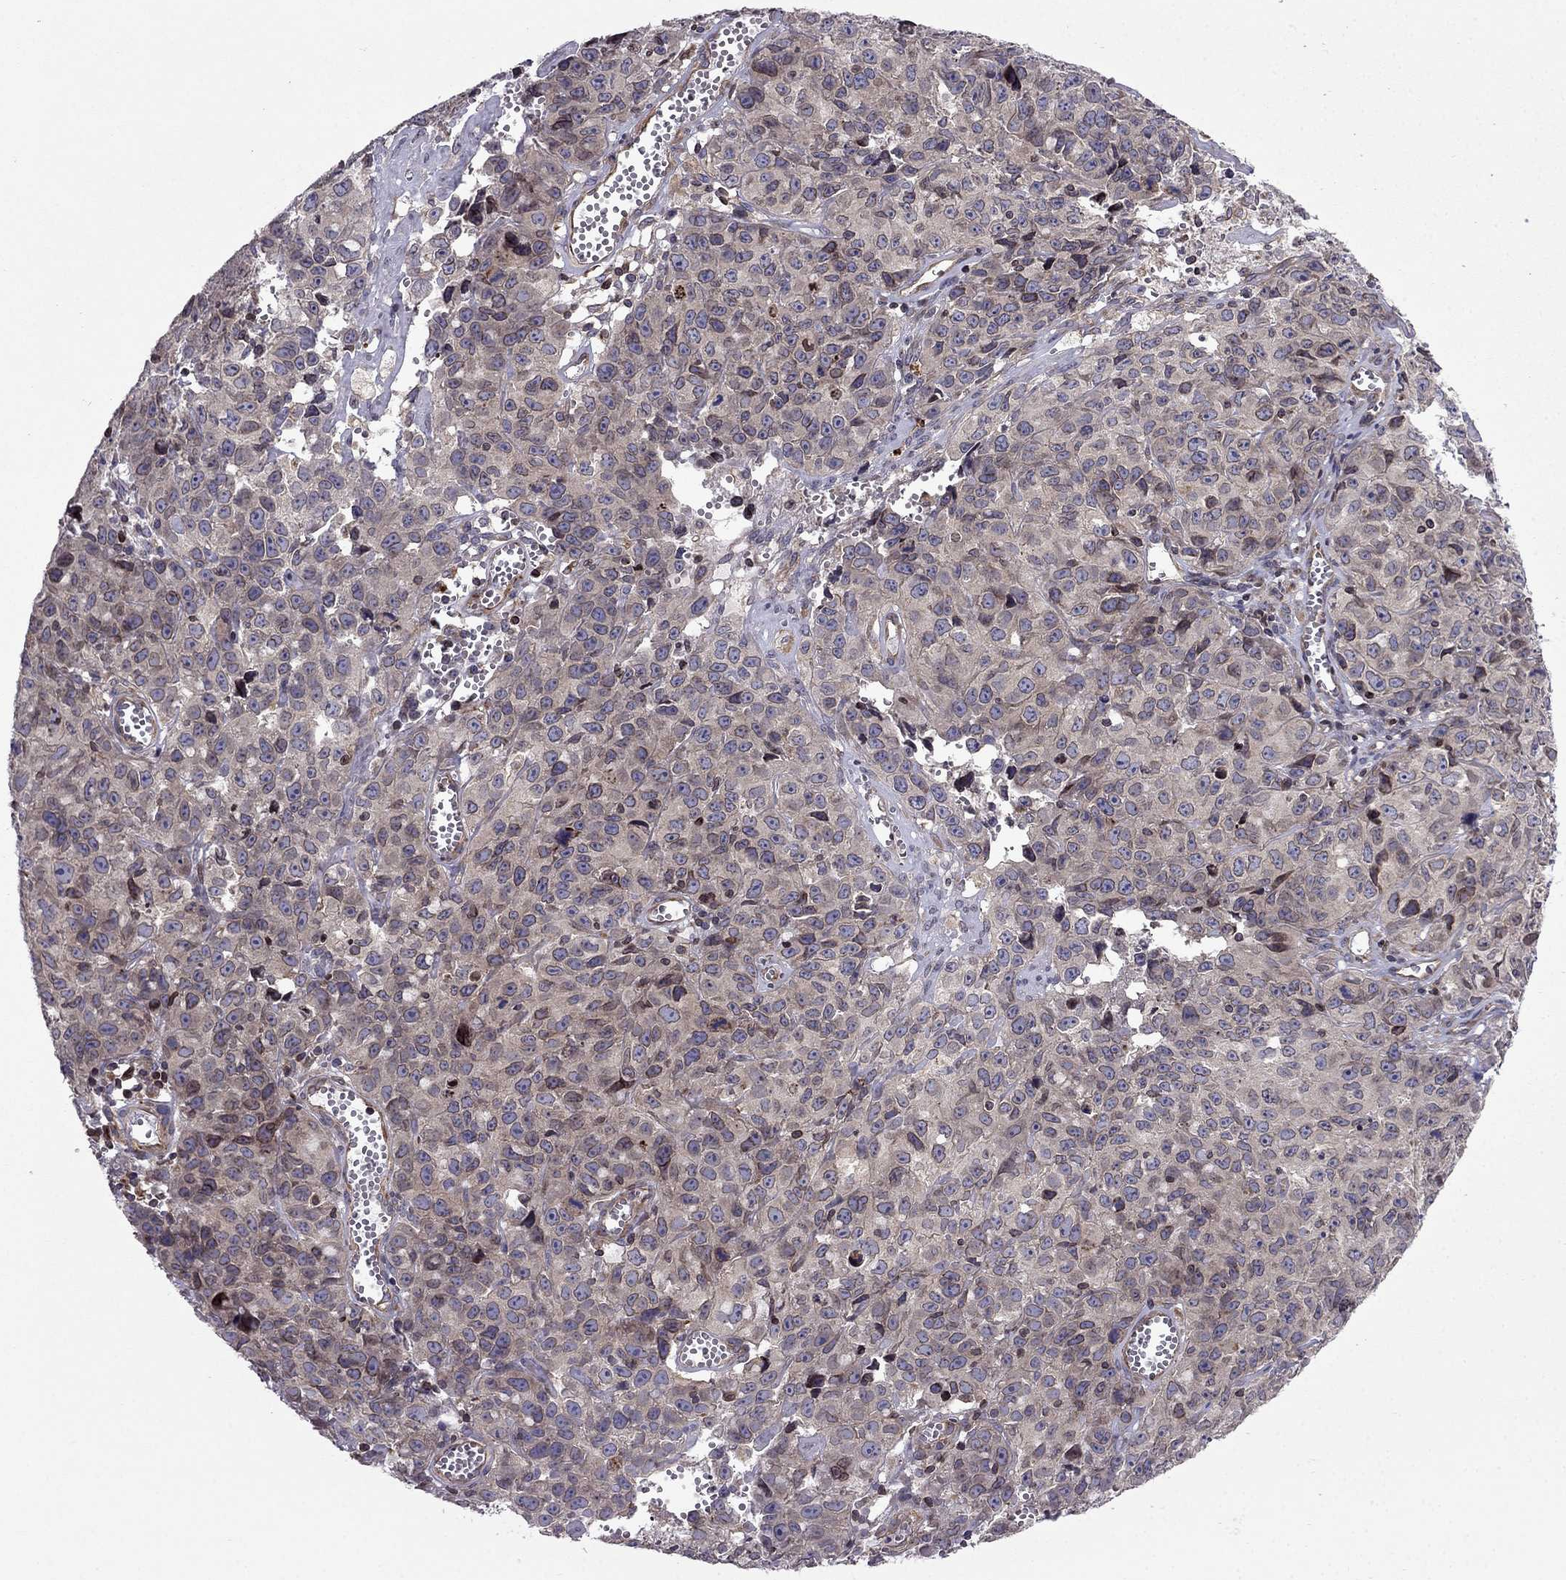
{"staining": {"intensity": "negative", "quantity": "none", "location": "none"}, "tissue": "cervical cancer", "cell_type": "Tumor cells", "image_type": "cancer", "snomed": [{"axis": "morphology", "description": "Squamous cell carcinoma, NOS"}, {"axis": "topography", "description": "Cervix"}], "caption": "There is no significant positivity in tumor cells of cervical cancer.", "gene": "CDC42BPA", "patient": {"sex": "female", "age": 28}}